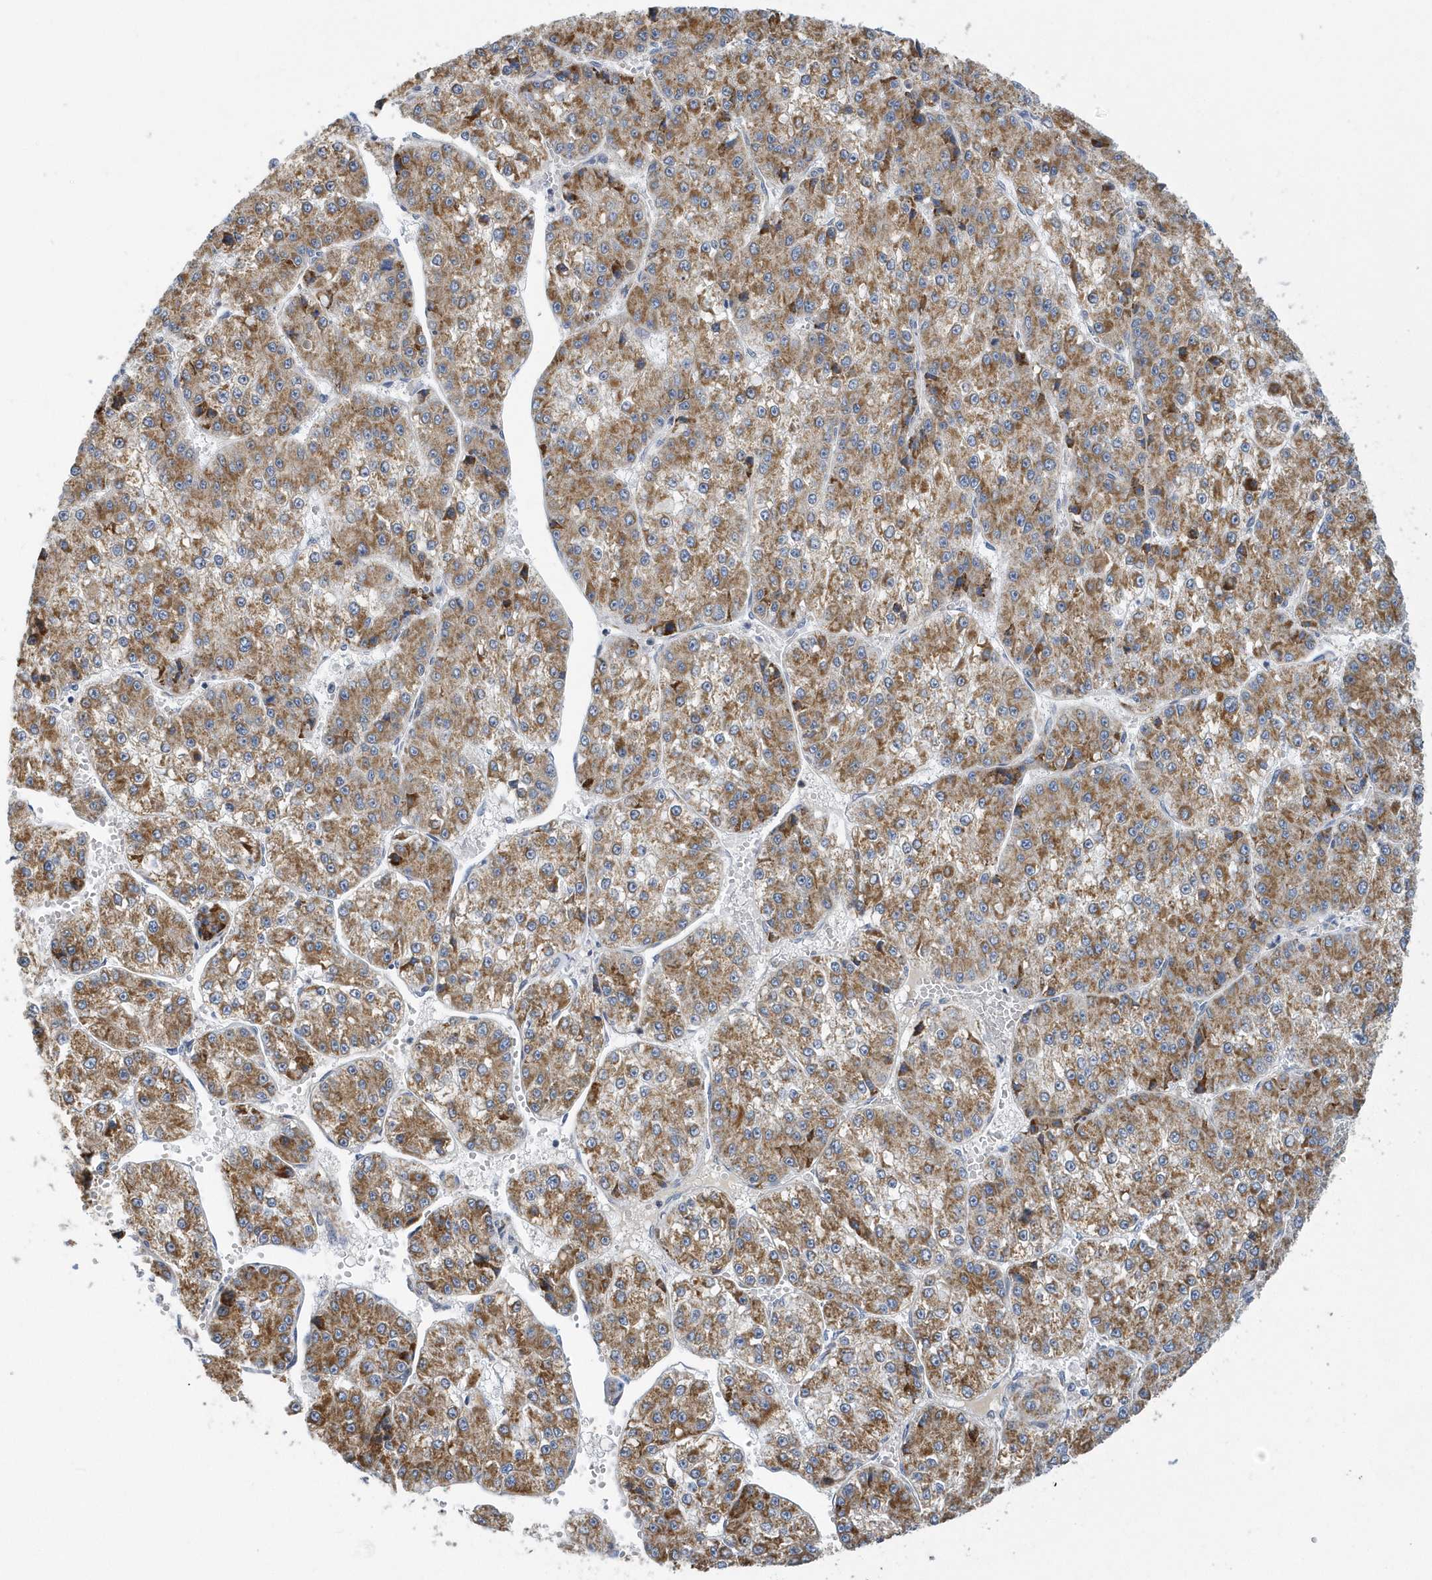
{"staining": {"intensity": "moderate", "quantity": ">75%", "location": "cytoplasmic/membranous"}, "tissue": "liver cancer", "cell_type": "Tumor cells", "image_type": "cancer", "snomed": [{"axis": "morphology", "description": "Carcinoma, Hepatocellular, NOS"}, {"axis": "topography", "description": "Liver"}], "caption": "Hepatocellular carcinoma (liver) stained for a protein (brown) exhibits moderate cytoplasmic/membranous positive staining in approximately >75% of tumor cells.", "gene": "VWA5B2", "patient": {"sex": "female", "age": 73}}